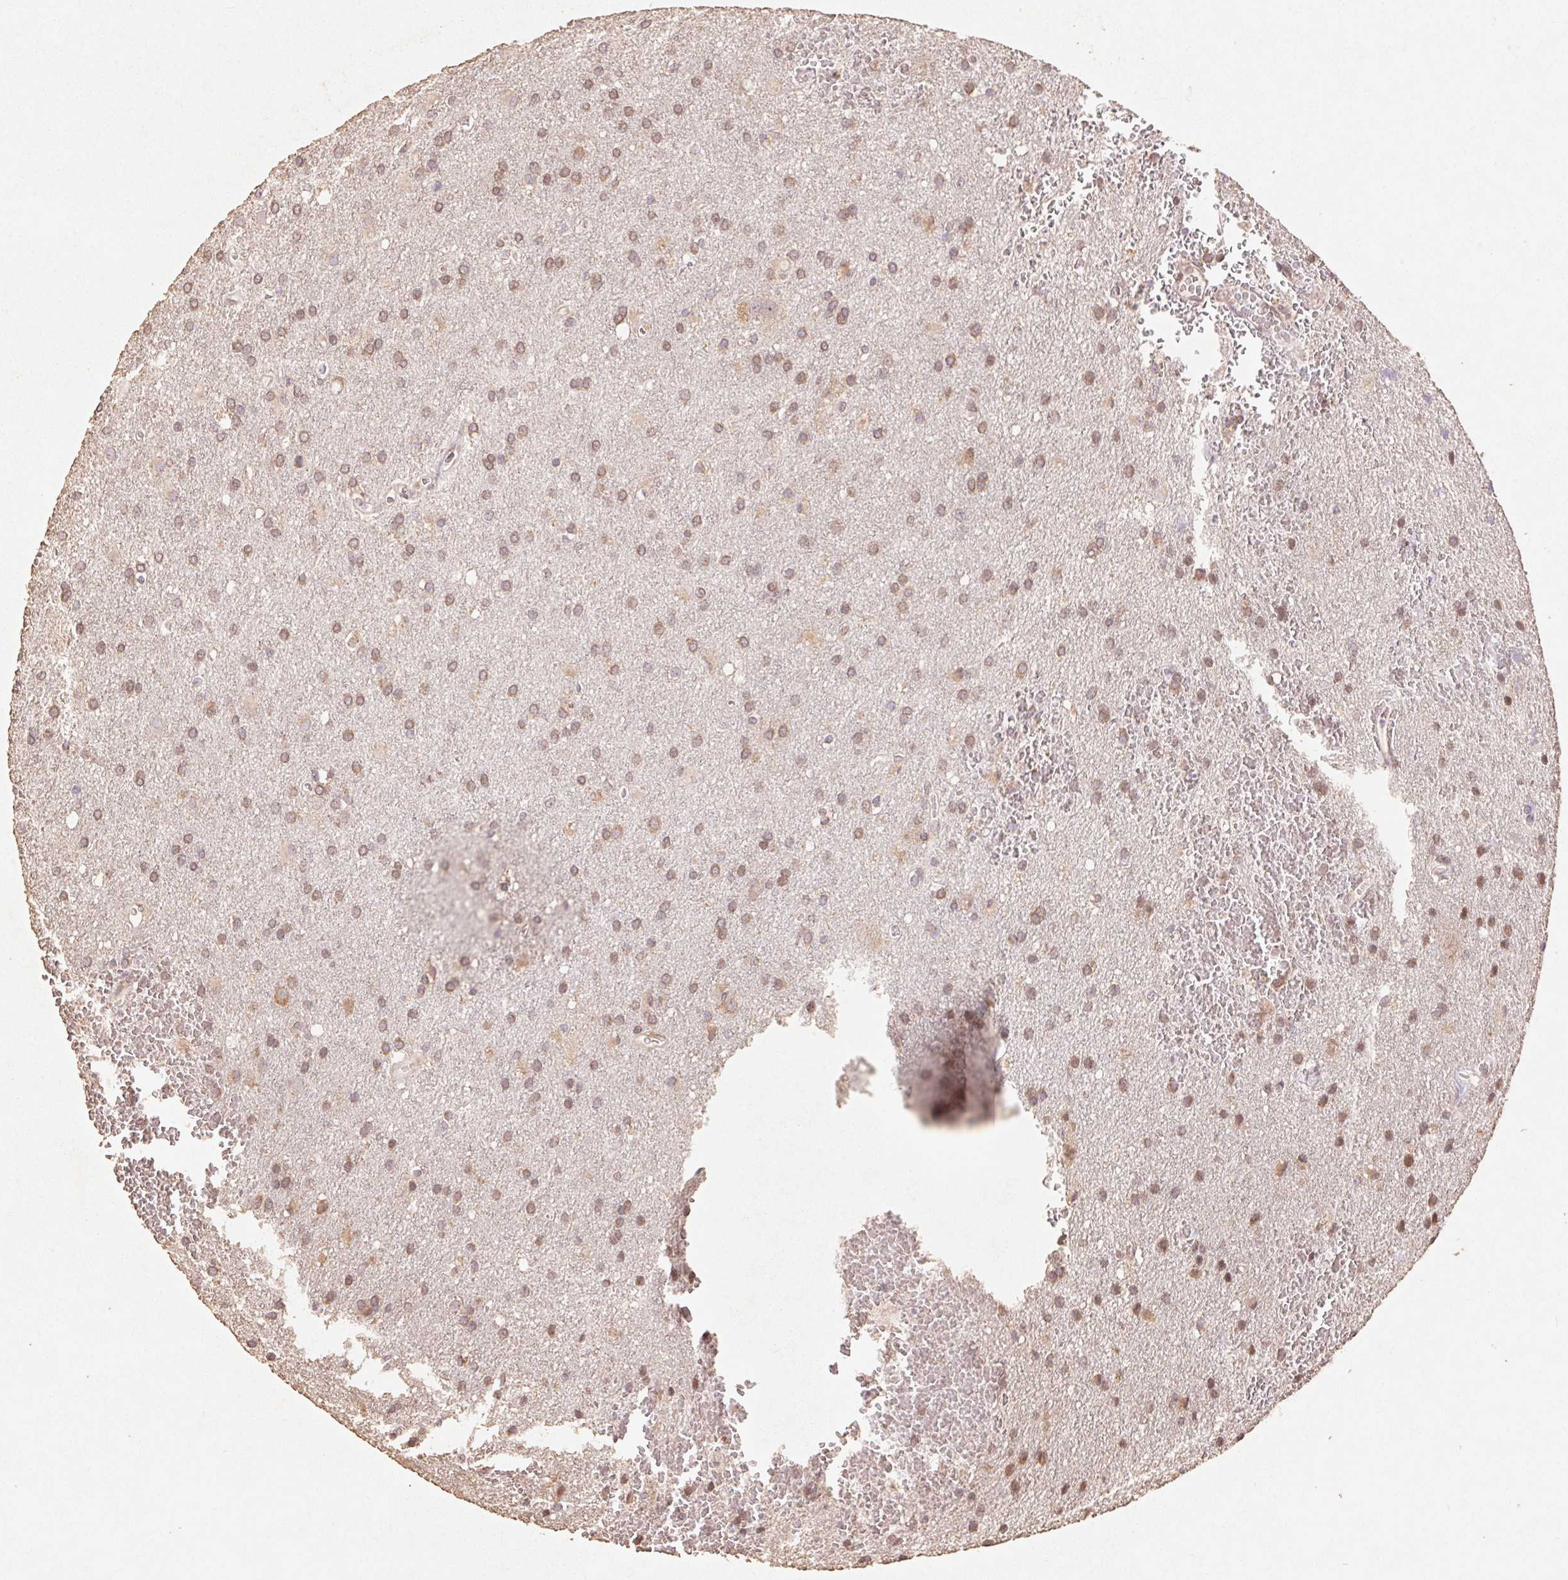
{"staining": {"intensity": "moderate", "quantity": ">75%", "location": "cytoplasmic/membranous"}, "tissue": "glioma", "cell_type": "Tumor cells", "image_type": "cancer", "snomed": [{"axis": "morphology", "description": "Glioma, malignant, Low grade"}, {"axis": "topography", "description": "Brain"}], "caption": "Brown immunohistochemical staining in glioma shows moderate cytoplasmic/membranous staining in approximately >75% of tumor cells.", "gene": "RPL27A", "patient": {"sex": "male", "age": 66}}